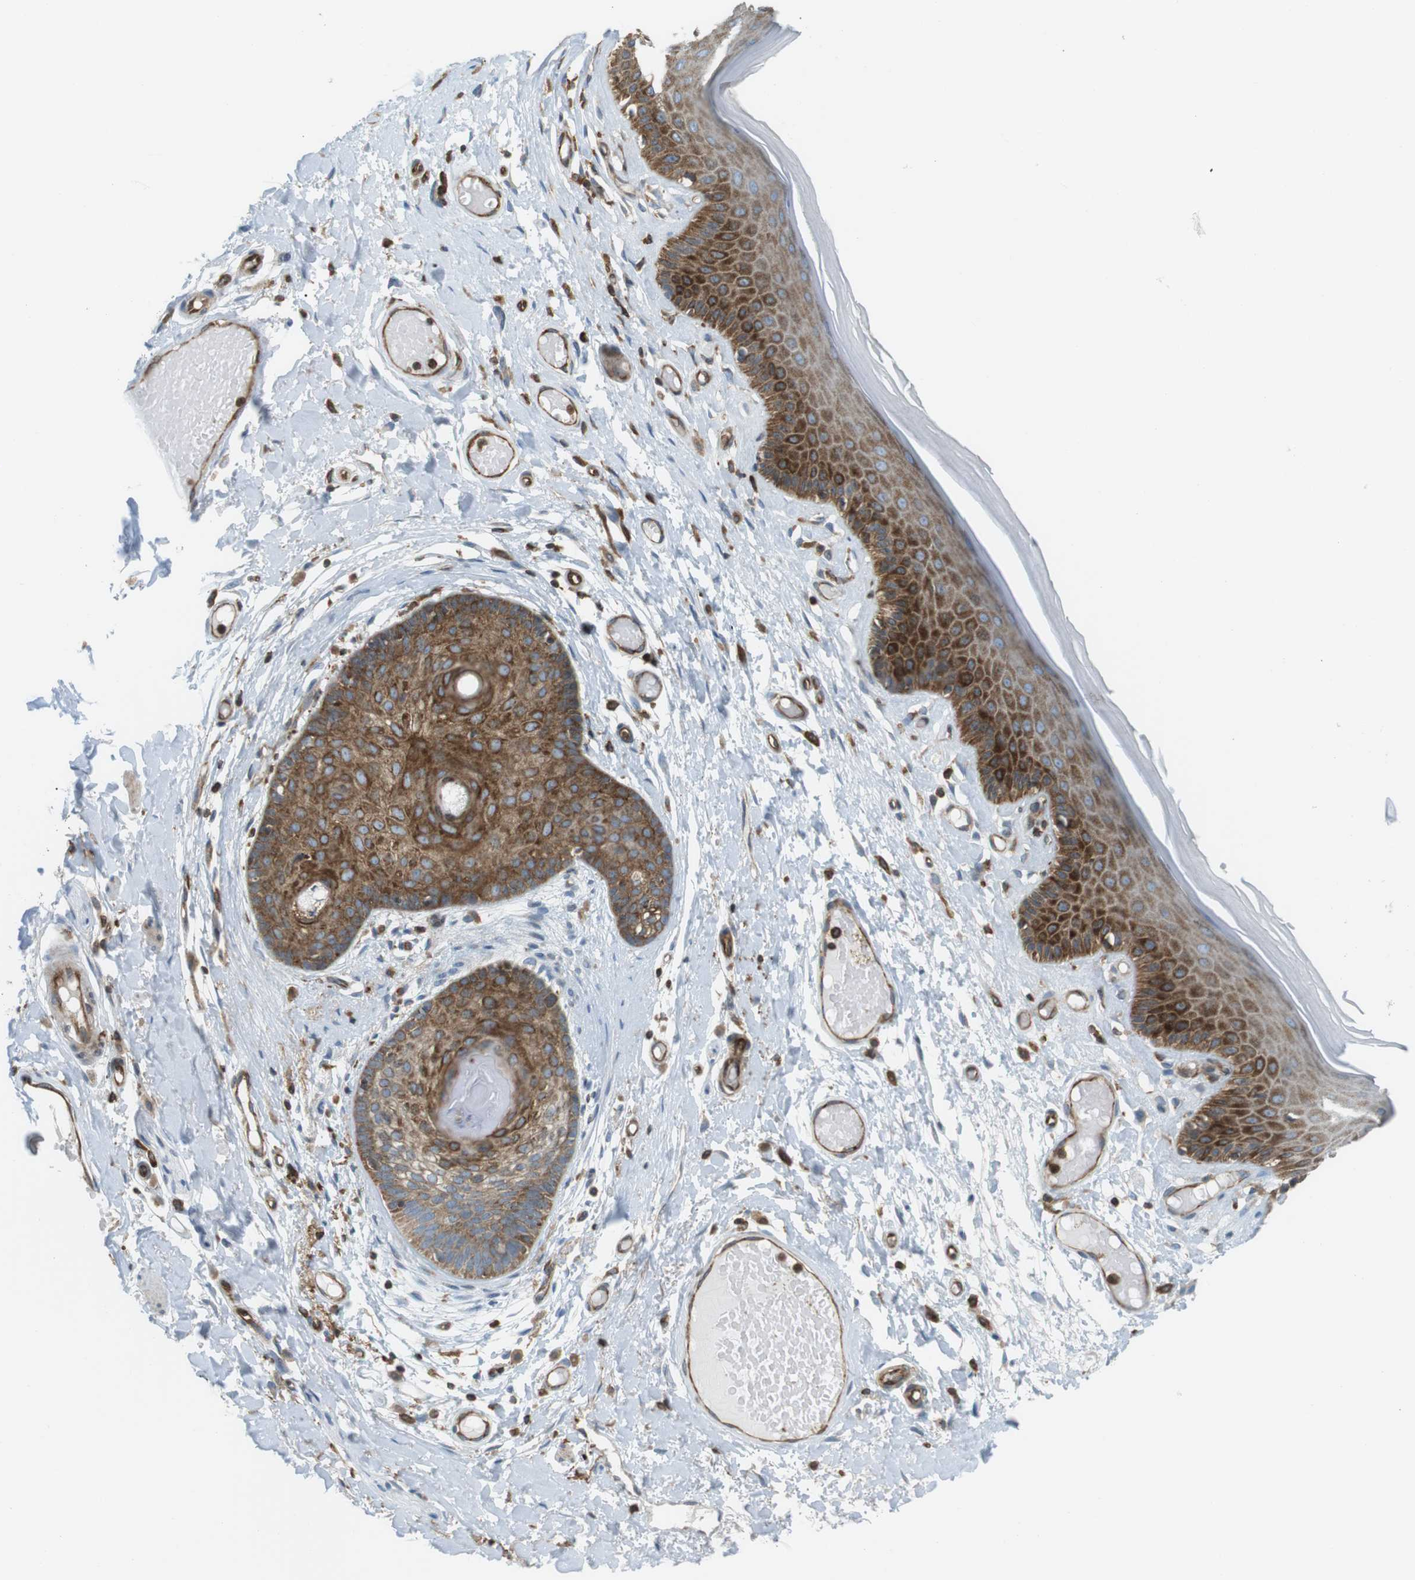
{"staining": {"intensity": "strong", "quantity": ">75%", "location": "cytoplasmic/membranous"}, "tissue": "skin", "cell_type": "Epidermal cells", "image_type": "normal", "snomed": [{"axis": "morphology", "description": "Normal tissue, NOS"}, {"axis": "topography", "description": "Vulva"}], "caption": "Immunohistochemistry image of benign skin stained for a protein (brown), which shows high levels of strong cytoplasmic/membranous expression in about >75% of epidermal cells.", "gene": "FLII", "patient": {"sex": "female", "age": 73}}